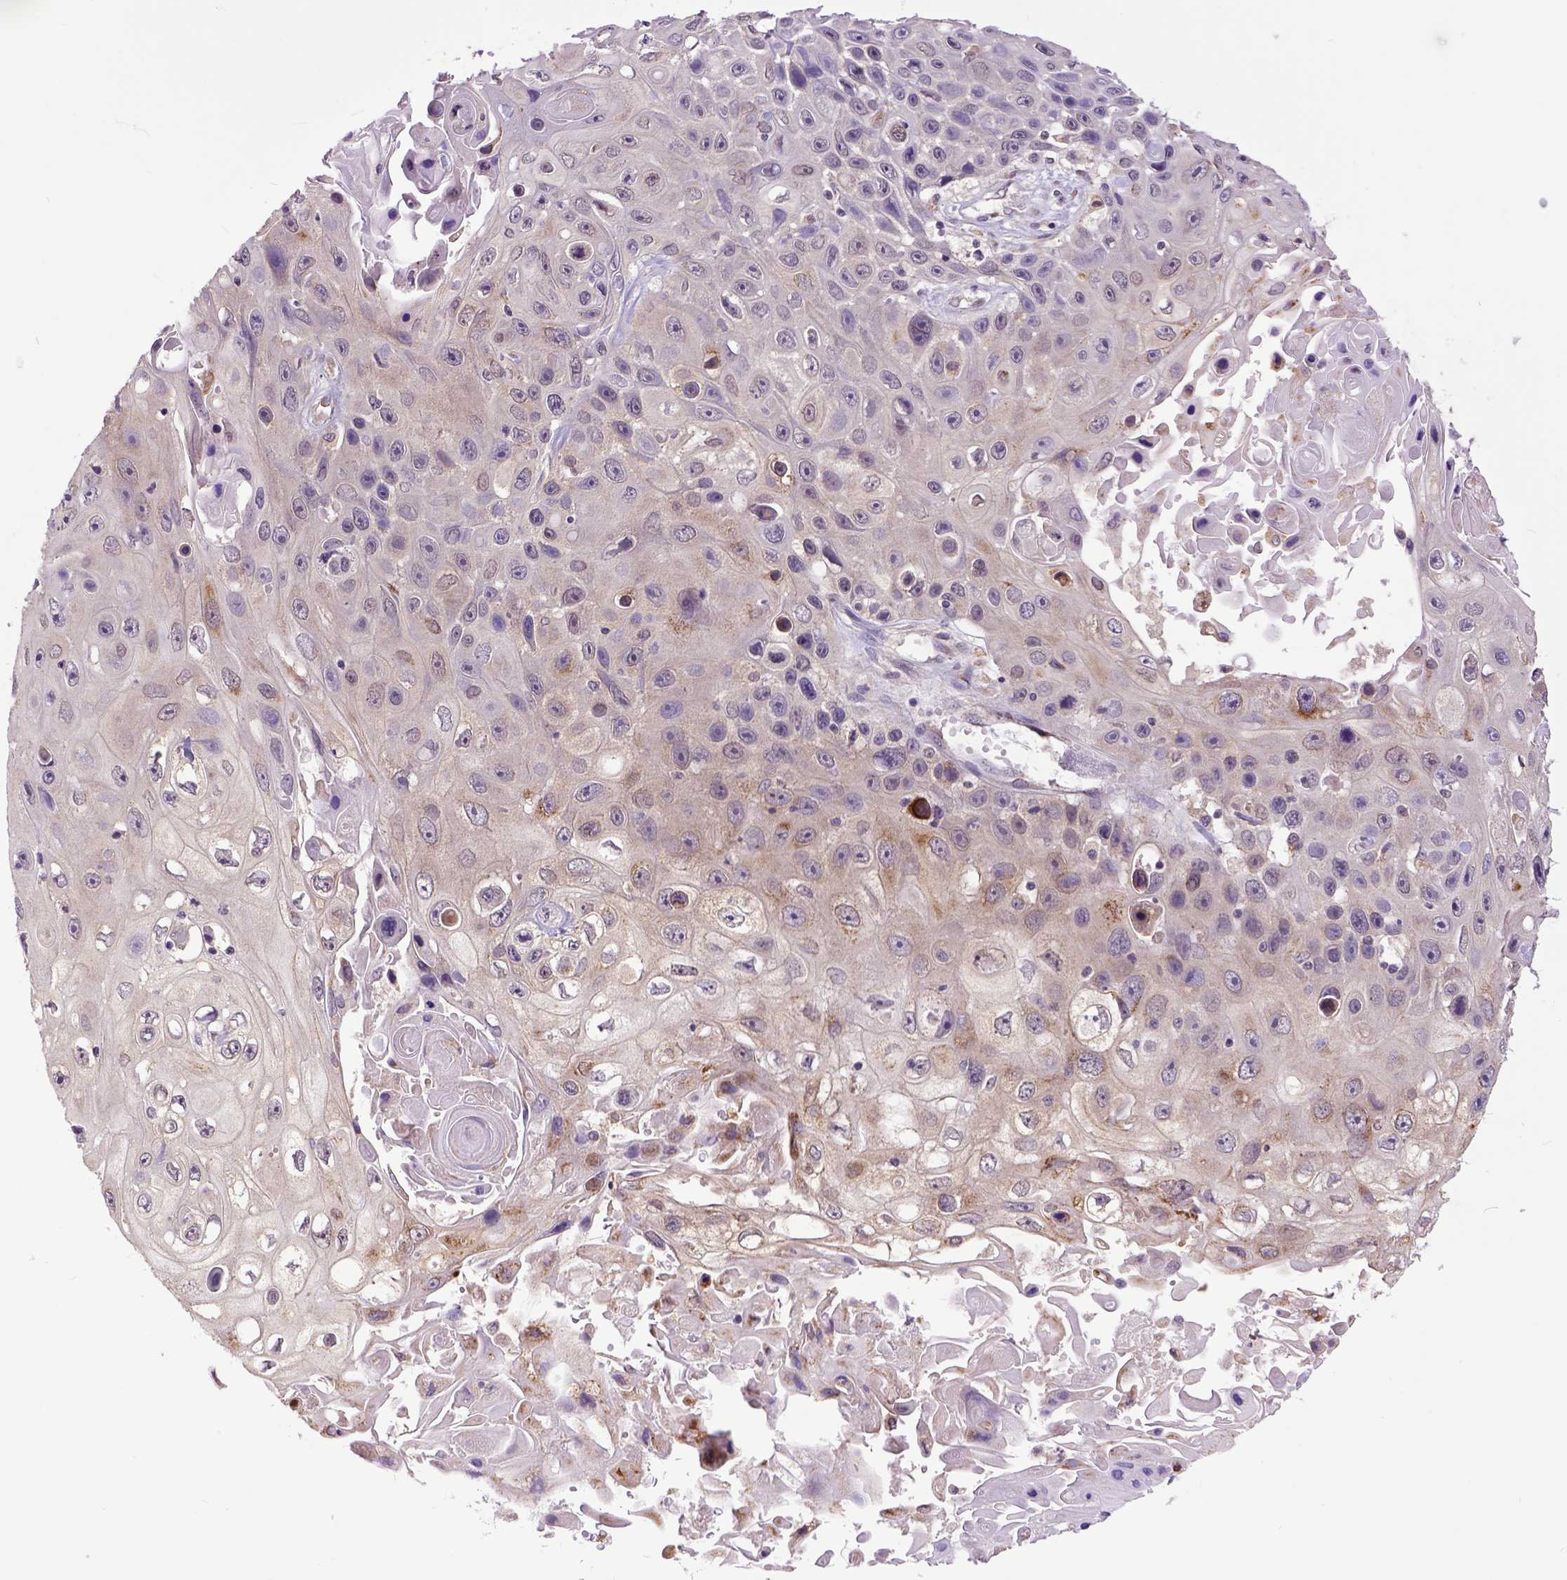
{"staining": {"intensity": "weak", "quantity": "25%-75%", "location": "cytoplasmic/membranous"}, "tissue": "skin cancer", "cell_type": "Tumor cells", "image_type": "cancer", "snomed": [{"axis": "morphology", "description": "Squamous cell carcinoma, NOS"}, {"axis": "topography", "description": "Skin"}], "caption": "Human skin cancer stained for a protein (brown) shows weak cytoplasmic/membranous positive positivity in about 25%-75% of tumor cells.", "gene": "ARL1", "patient": {"sex": "male", "age": 82}}